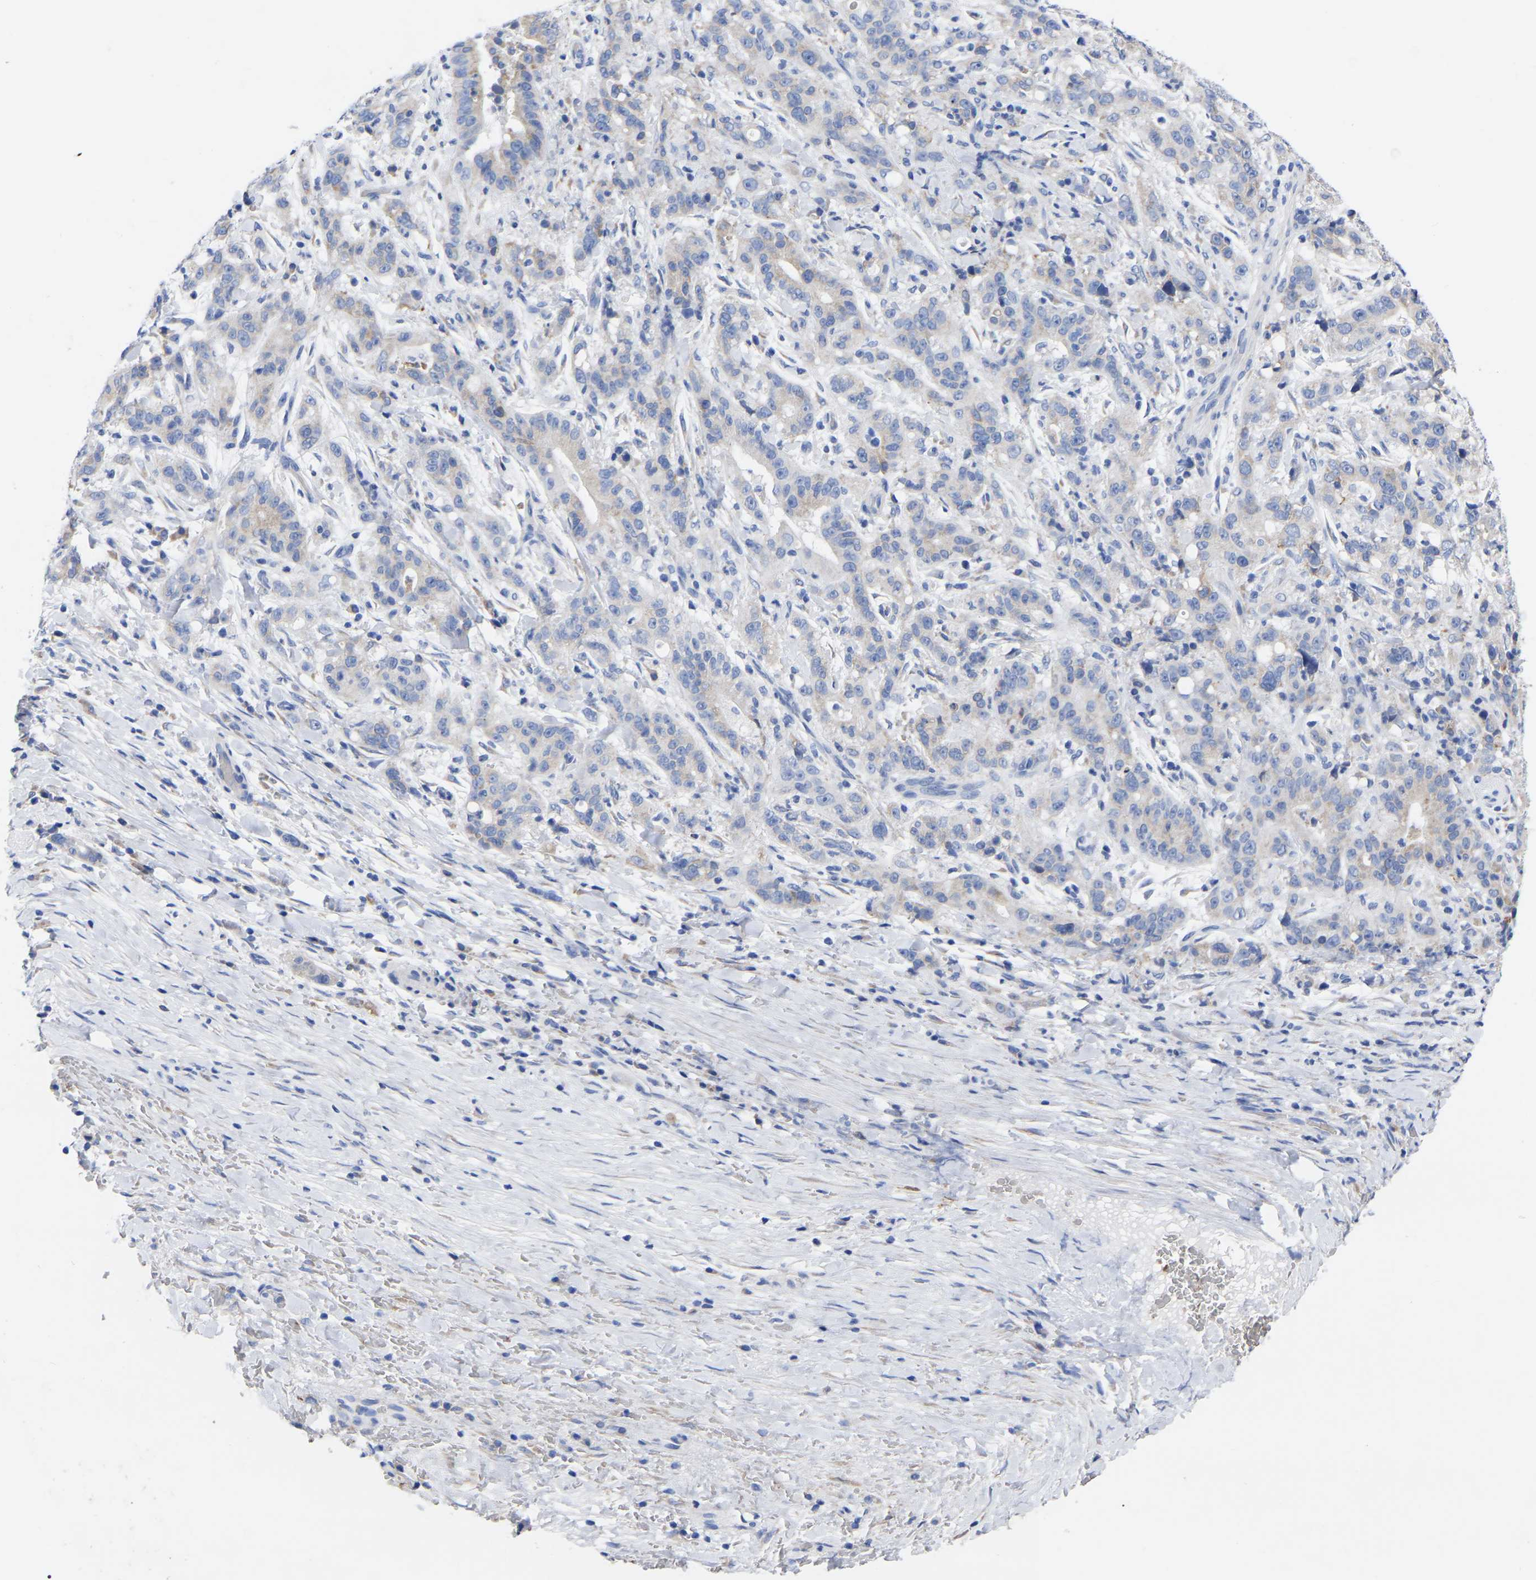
{"staining": {"intensity": "negative", "quantity": "none", "location": "none"}, "tissue": "liver cancer", "cell_type": "Tumor cells", "image_type": "cancer", "snomed": [{"axis": "morphology", "description": "Cholangiocarcinoma"}, {"axis": "topography", "description": "Liver"}], "caption": "A histopathology image of cholangiocarcinoma (liver) stained for a protein reveals no brown staining in tumor cells.", "gene": "GDF3", "patient": {"sex": "female", "age": 38}}